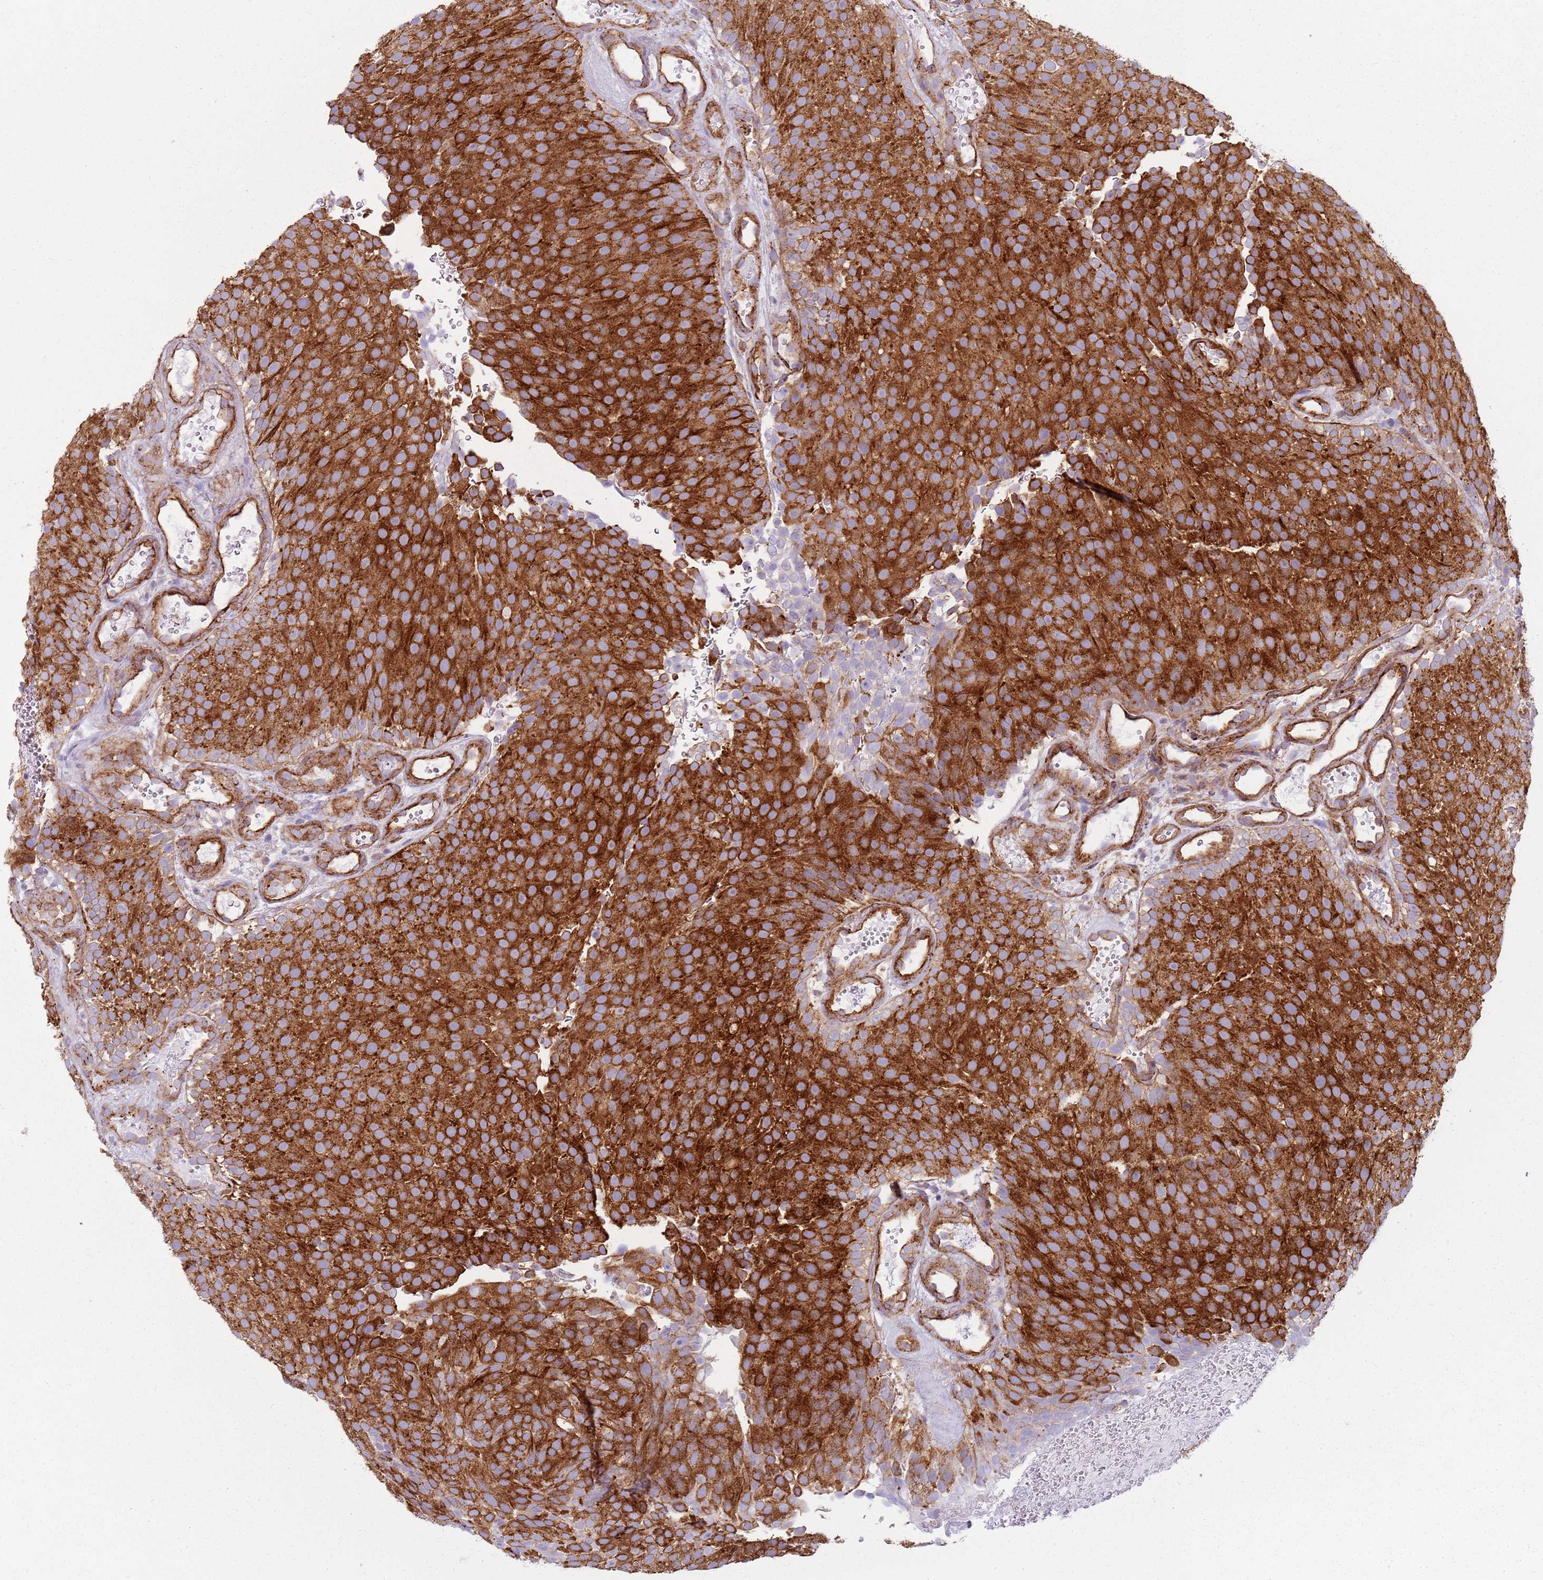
{"staining": {"intensity": "strong", "quantity": ">75%", "location": "cytoplasmic/membranous"}, "tissue": "urothelial cancer", "cell_type": "Tumor cells", "image_type": "cancer", "snomed": [{"axis": "morphology", "description": "Urothelial carcinoma, Low grade"}, {"axis": "topography", "description": "Urinary bladder"}], "caption": "A high-resolution photomicrograph shows immunohistochemistry staining of low-grade urothelial carcinoma, which exhibits strong cytoplasmic/membranous staining in approximately >75% of tumor cells.", "gene": "SNX1", "patient": {"sex": "male", "age": 78}}